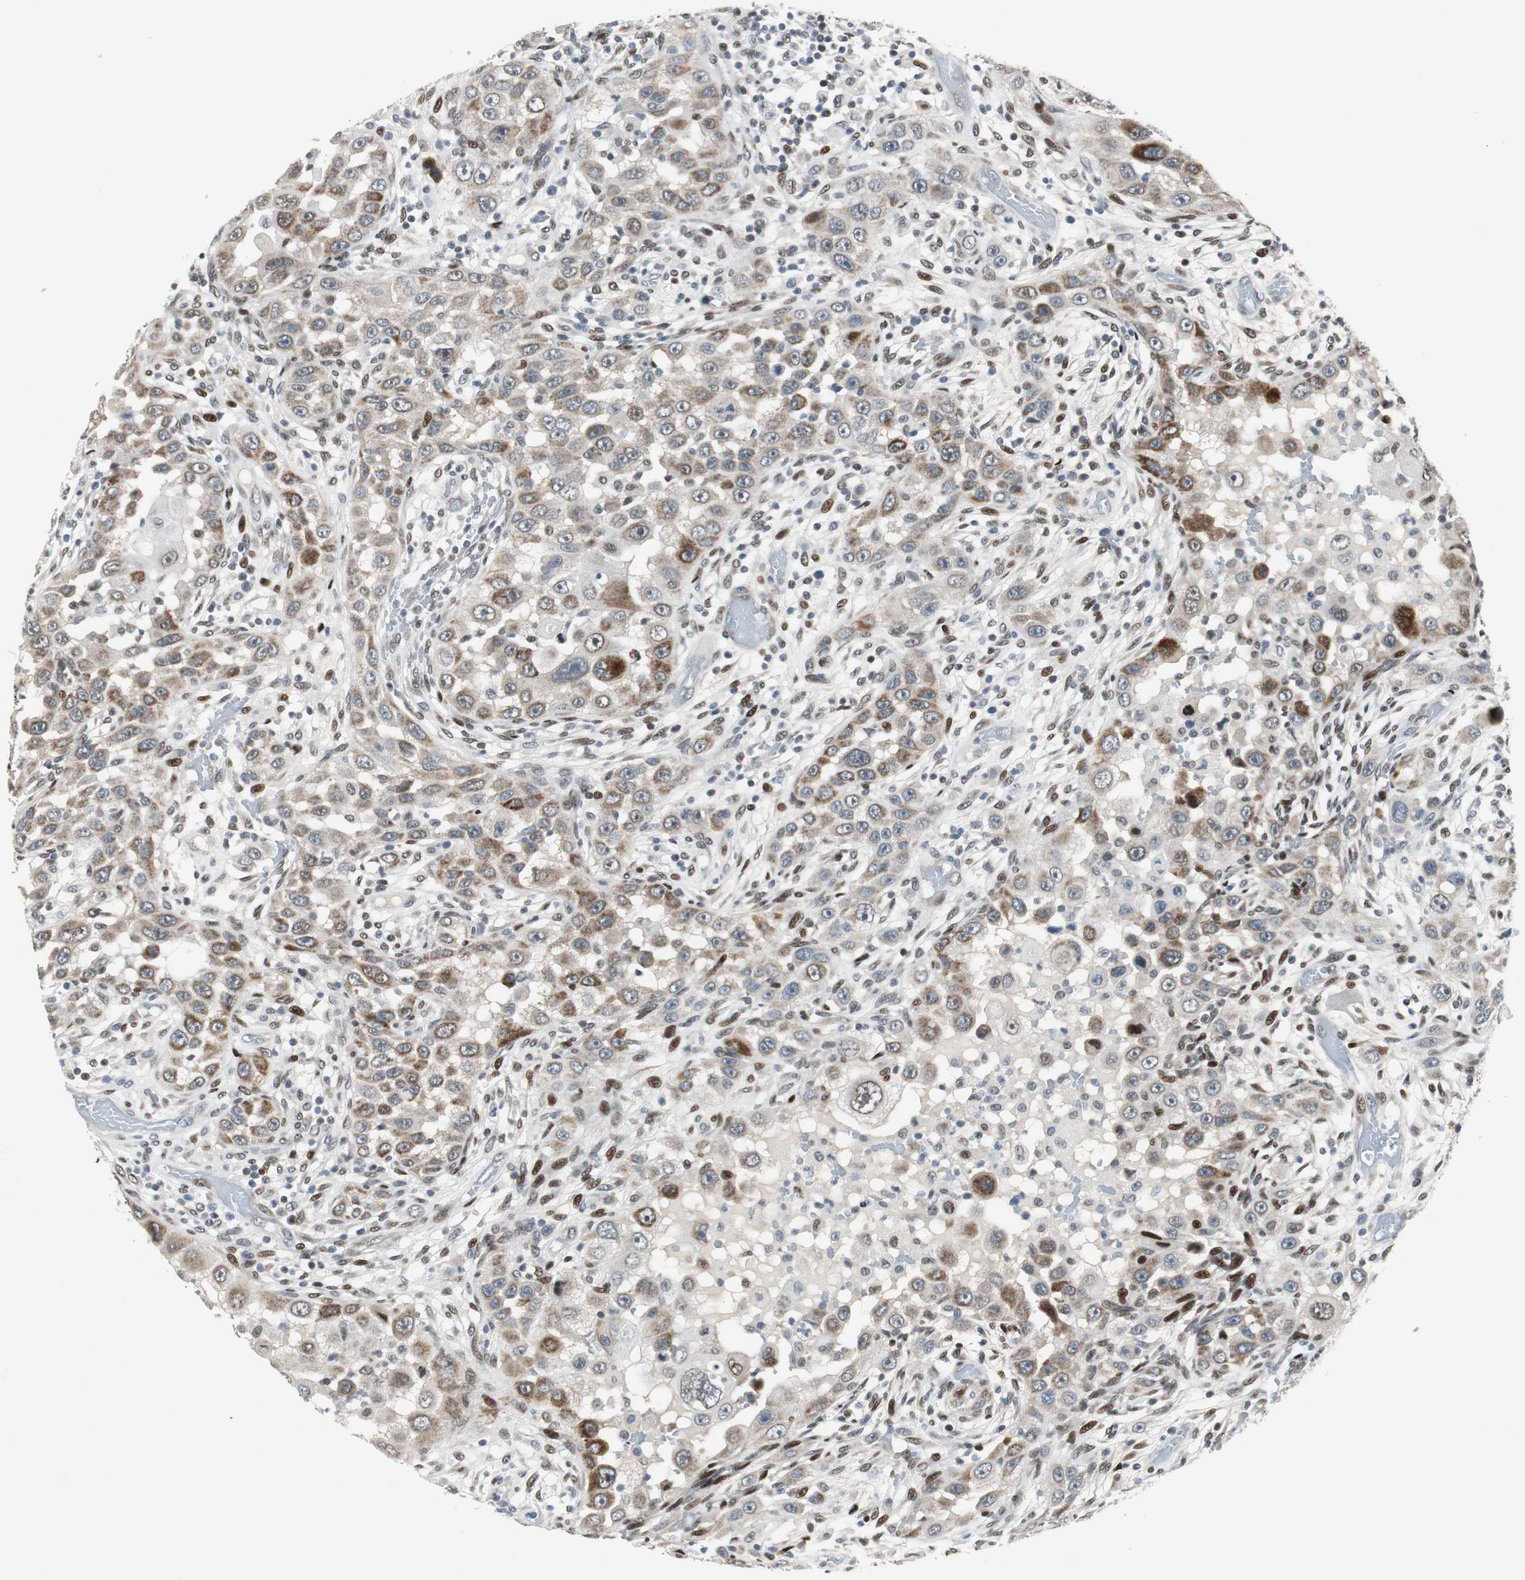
{"staining": {"intensity": "moderate", "quantity": ">75%", "location": "cytoplasmic/membranous"}, "tissue": "head and neck cancer", "cell_type": "Tumor cells", "image_type": "cancer", "snomed": [{"axis": "morphology", "description": "Carcinoma, NOS"}, {"axis": "topography", "description": "Head-Neck"}], "caption": "Immunohistochemical staining of carcinoma (head and neck) reveals moderate cytoplasmic/membranous protein expression in about >75% of tumor cells. Nuclei are stained in blue.", "gene": "AJUBA", "patient": {"sex": "male", "age": 87}}